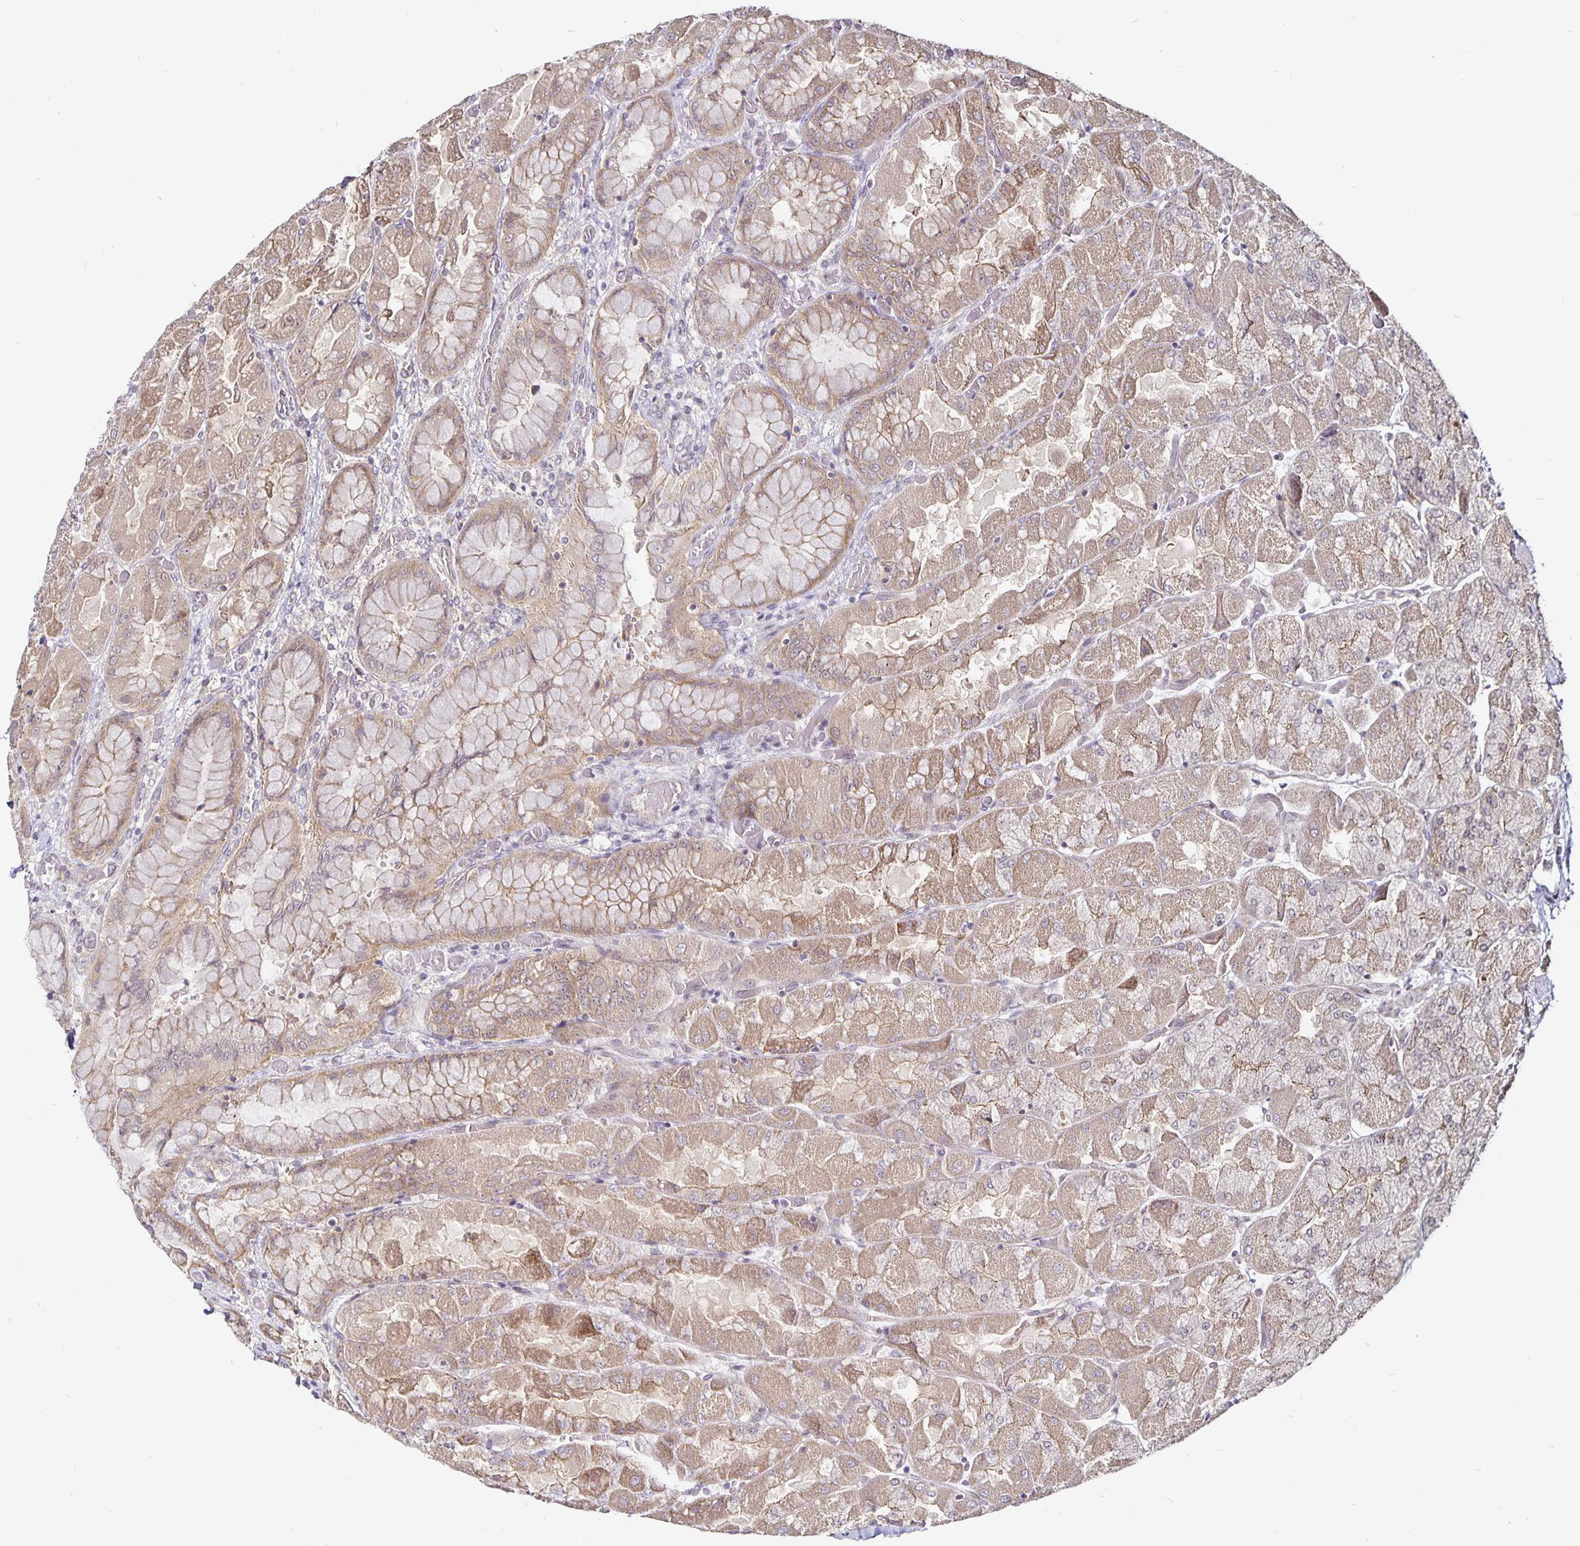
{"staining": {"intensity": "moderate", "quantity": ">75%", "location": "cytoplasmic/membranous"}, "tissue": "stomach", "cell_type": "Glandular cells", "image_type": "normal", "snomed": [{"axis": "morphology", "description": "Normal tissue, NOS"}, {"axis": "topography", "description": "Stomach"}], "caption": "Stomach stained with DAB immunohistochemistry shows medium levels of moderate cytoplasmic/membranous expression in approximately >75% of glandular cells.", "gene": "CYP27A1", "patient": {"sex": "female", "age": 61}}